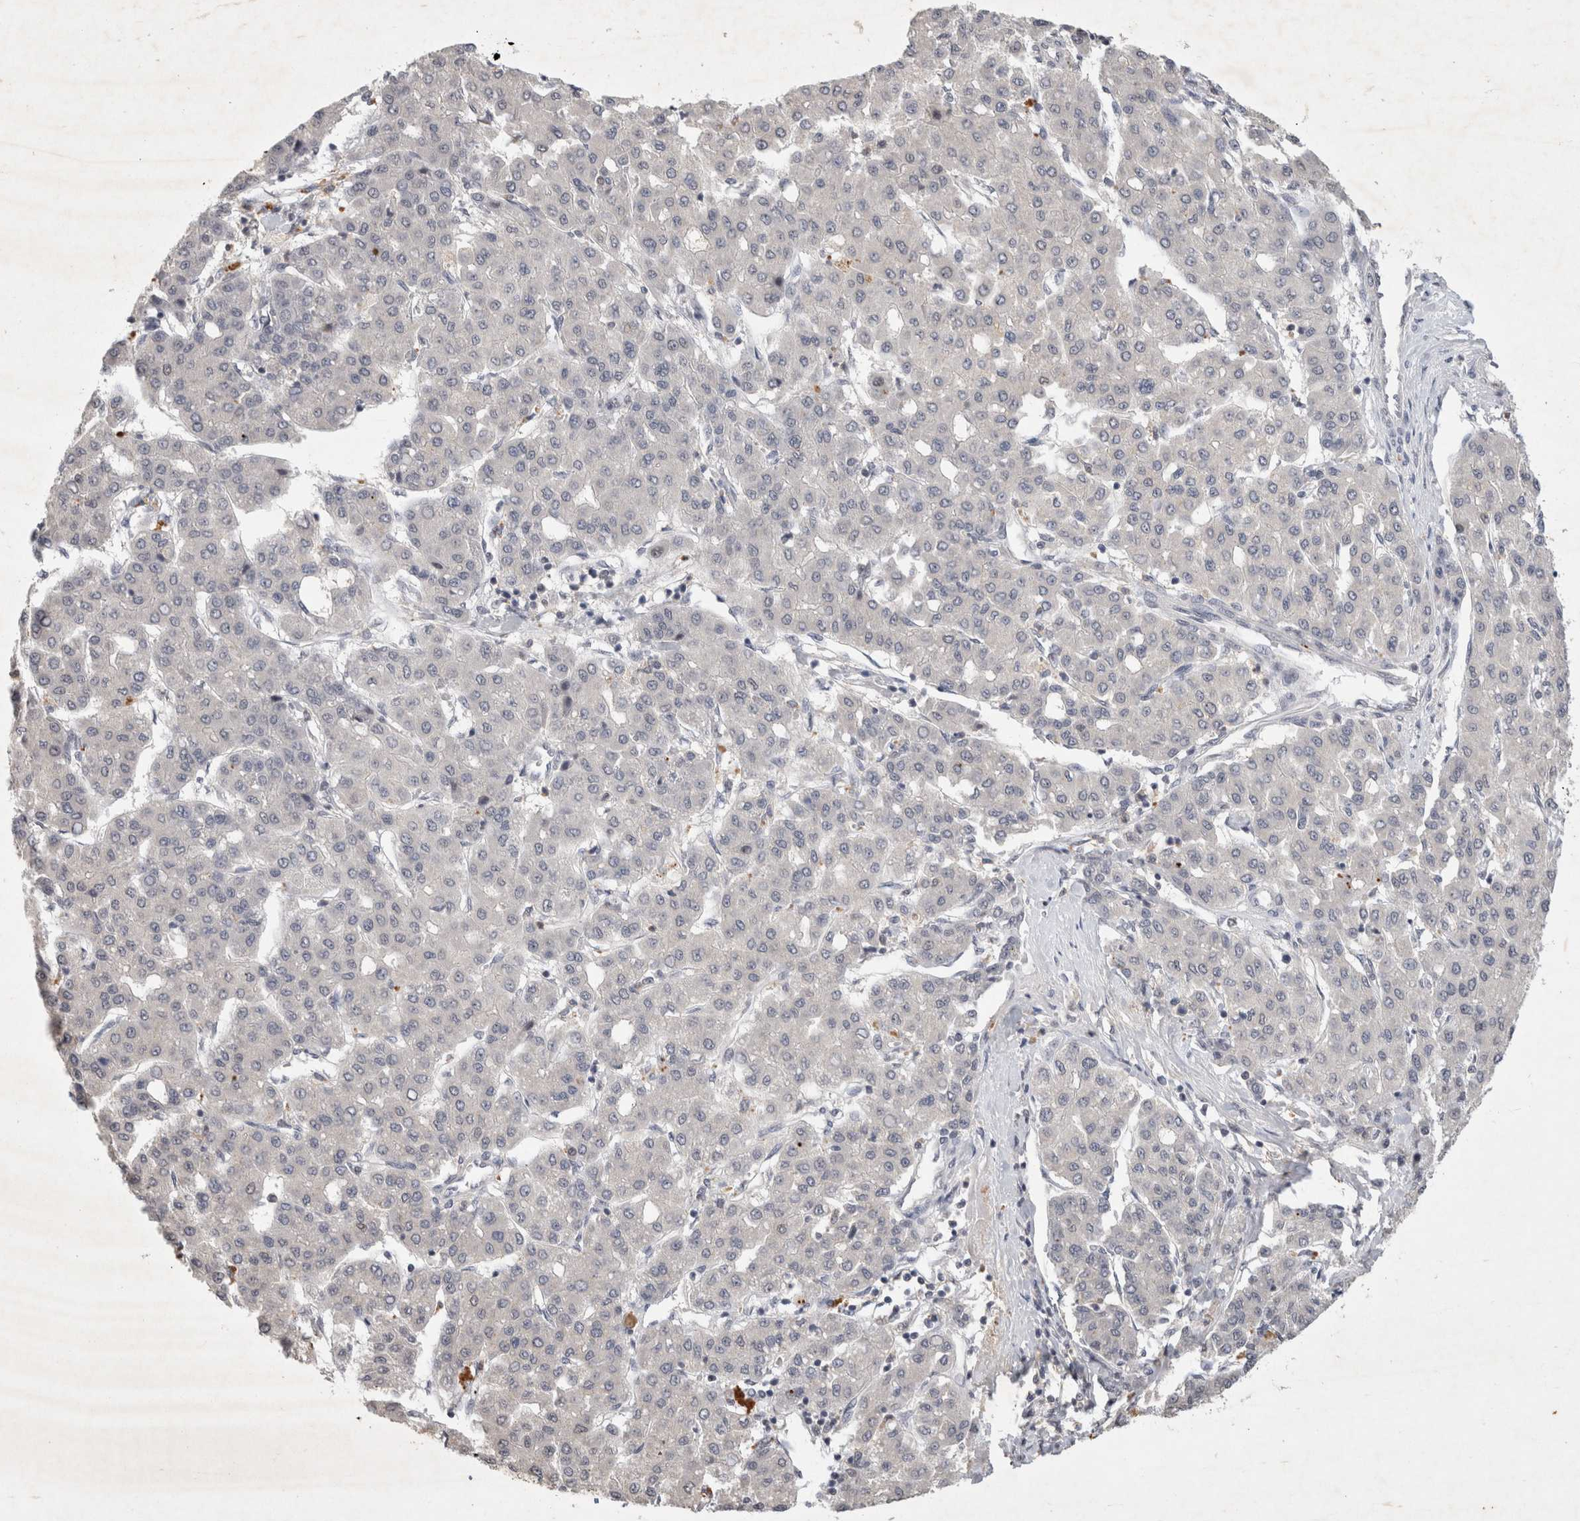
{"staining": {"intensity": "negative", "quantity": "none", "location": "none"}, "tissue": "liver cancer", "cell_type": "Tumor cells", "image_type": "cancer", "snomed": [{"axis": "morphology", "description": "Carcinoma, Hepatocellular, NOS"}, {"axis": "topography", "description": "Liver"}], "caption": "This is an IHC photomicrograph of human hepatocellular carcinoma (liver). There is no positivity in tumor cells.", "gene": "XRCC5", "patient": {"sex": "male", "age": 65}}